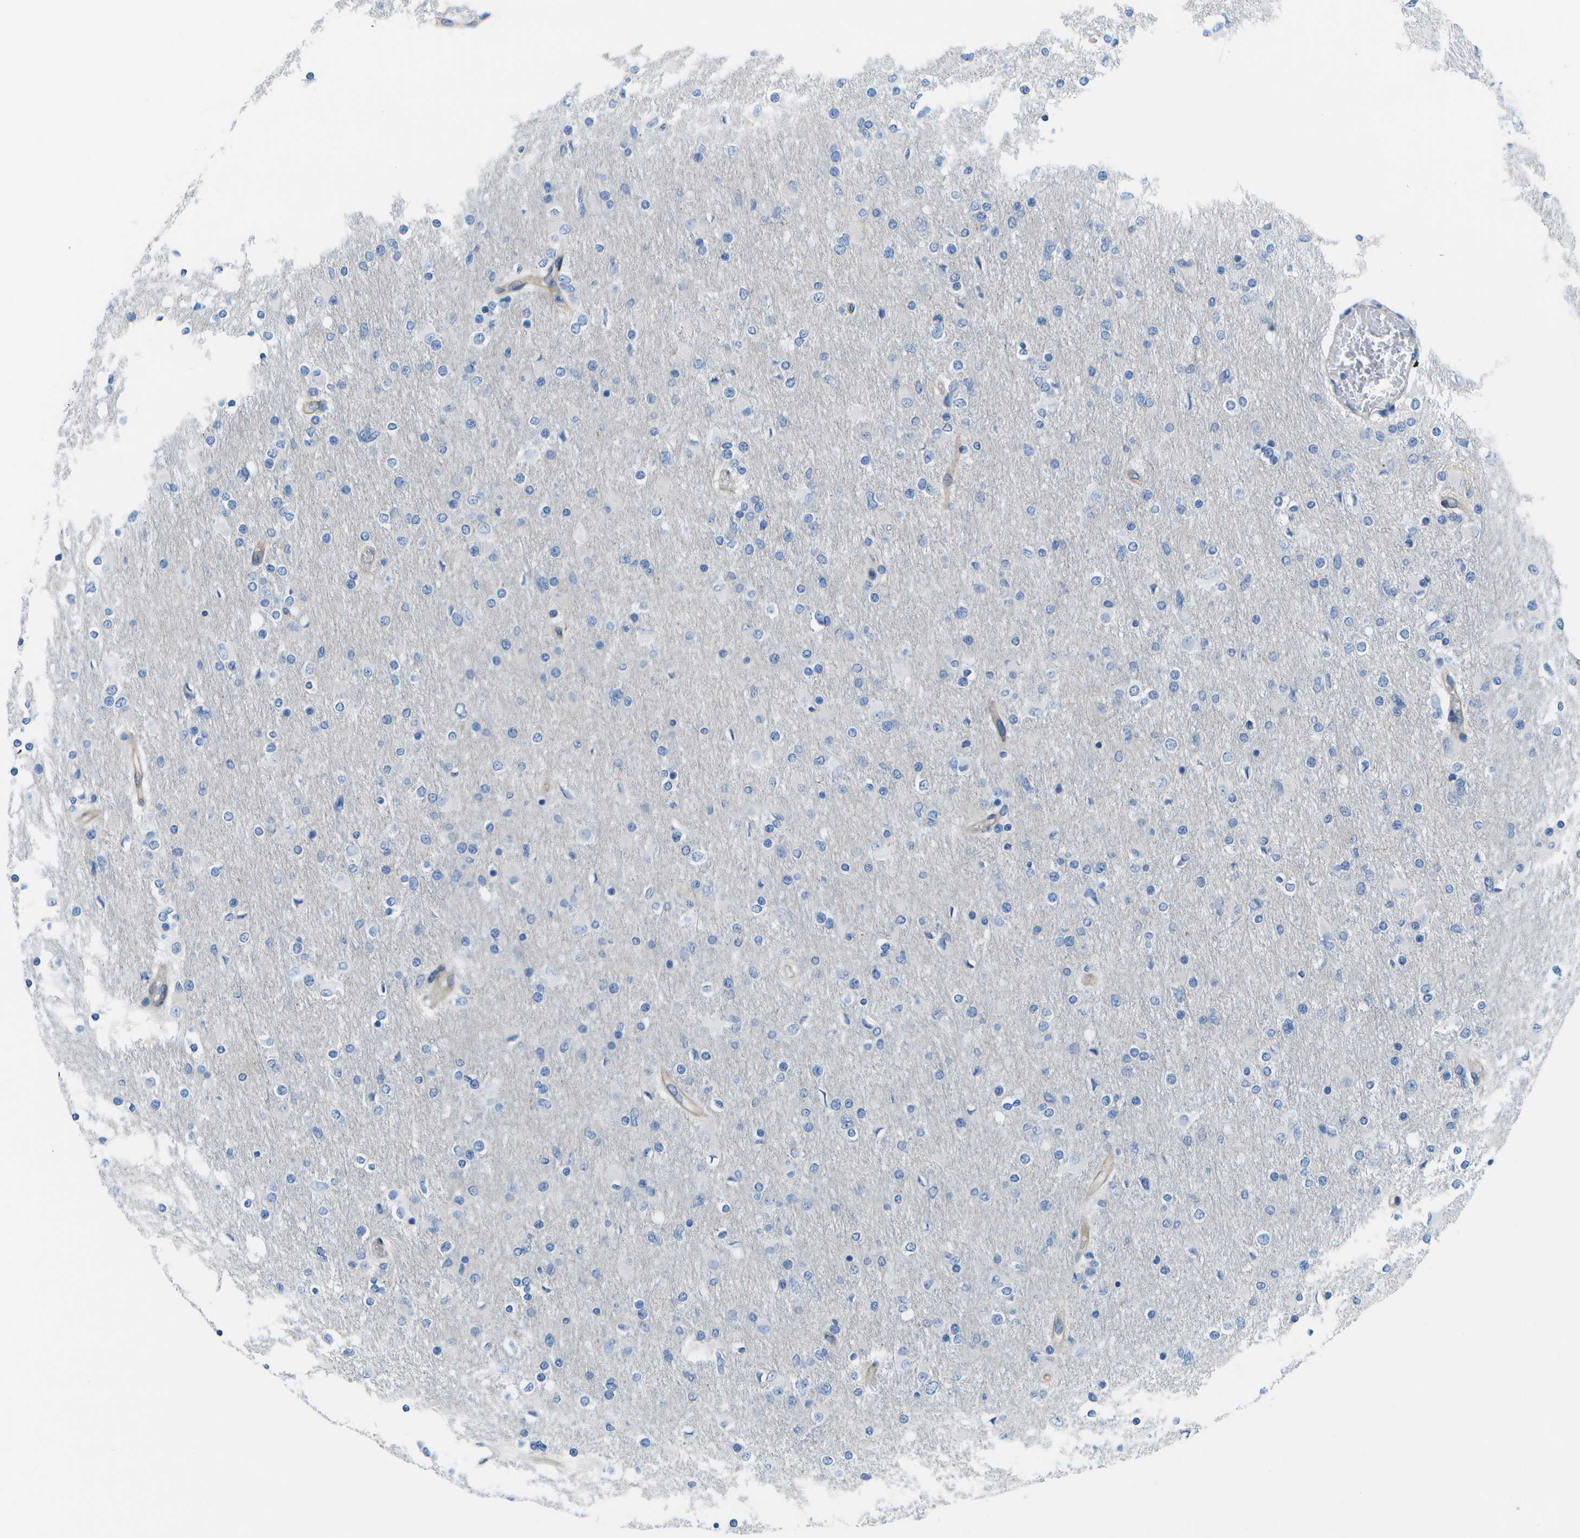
{"staining": {"intensity": "negative", "quantity": "none", "location": "none"}, "tissue": "glioma", "cell_type": "Tumor cells", "image_type": "cancer", "snomed": [{"axis": "morphology", "description": "Glioma, malignant, High grade"}, {"axis": "topography", "description": "Cerebral cortex"}], "caption": "Immunohistochemistry of human malignant glioma (high-grade) reveals no staining in tumor cells.", "gene": "SORBS3", "patient": {"sex": "female", "age": 36}}